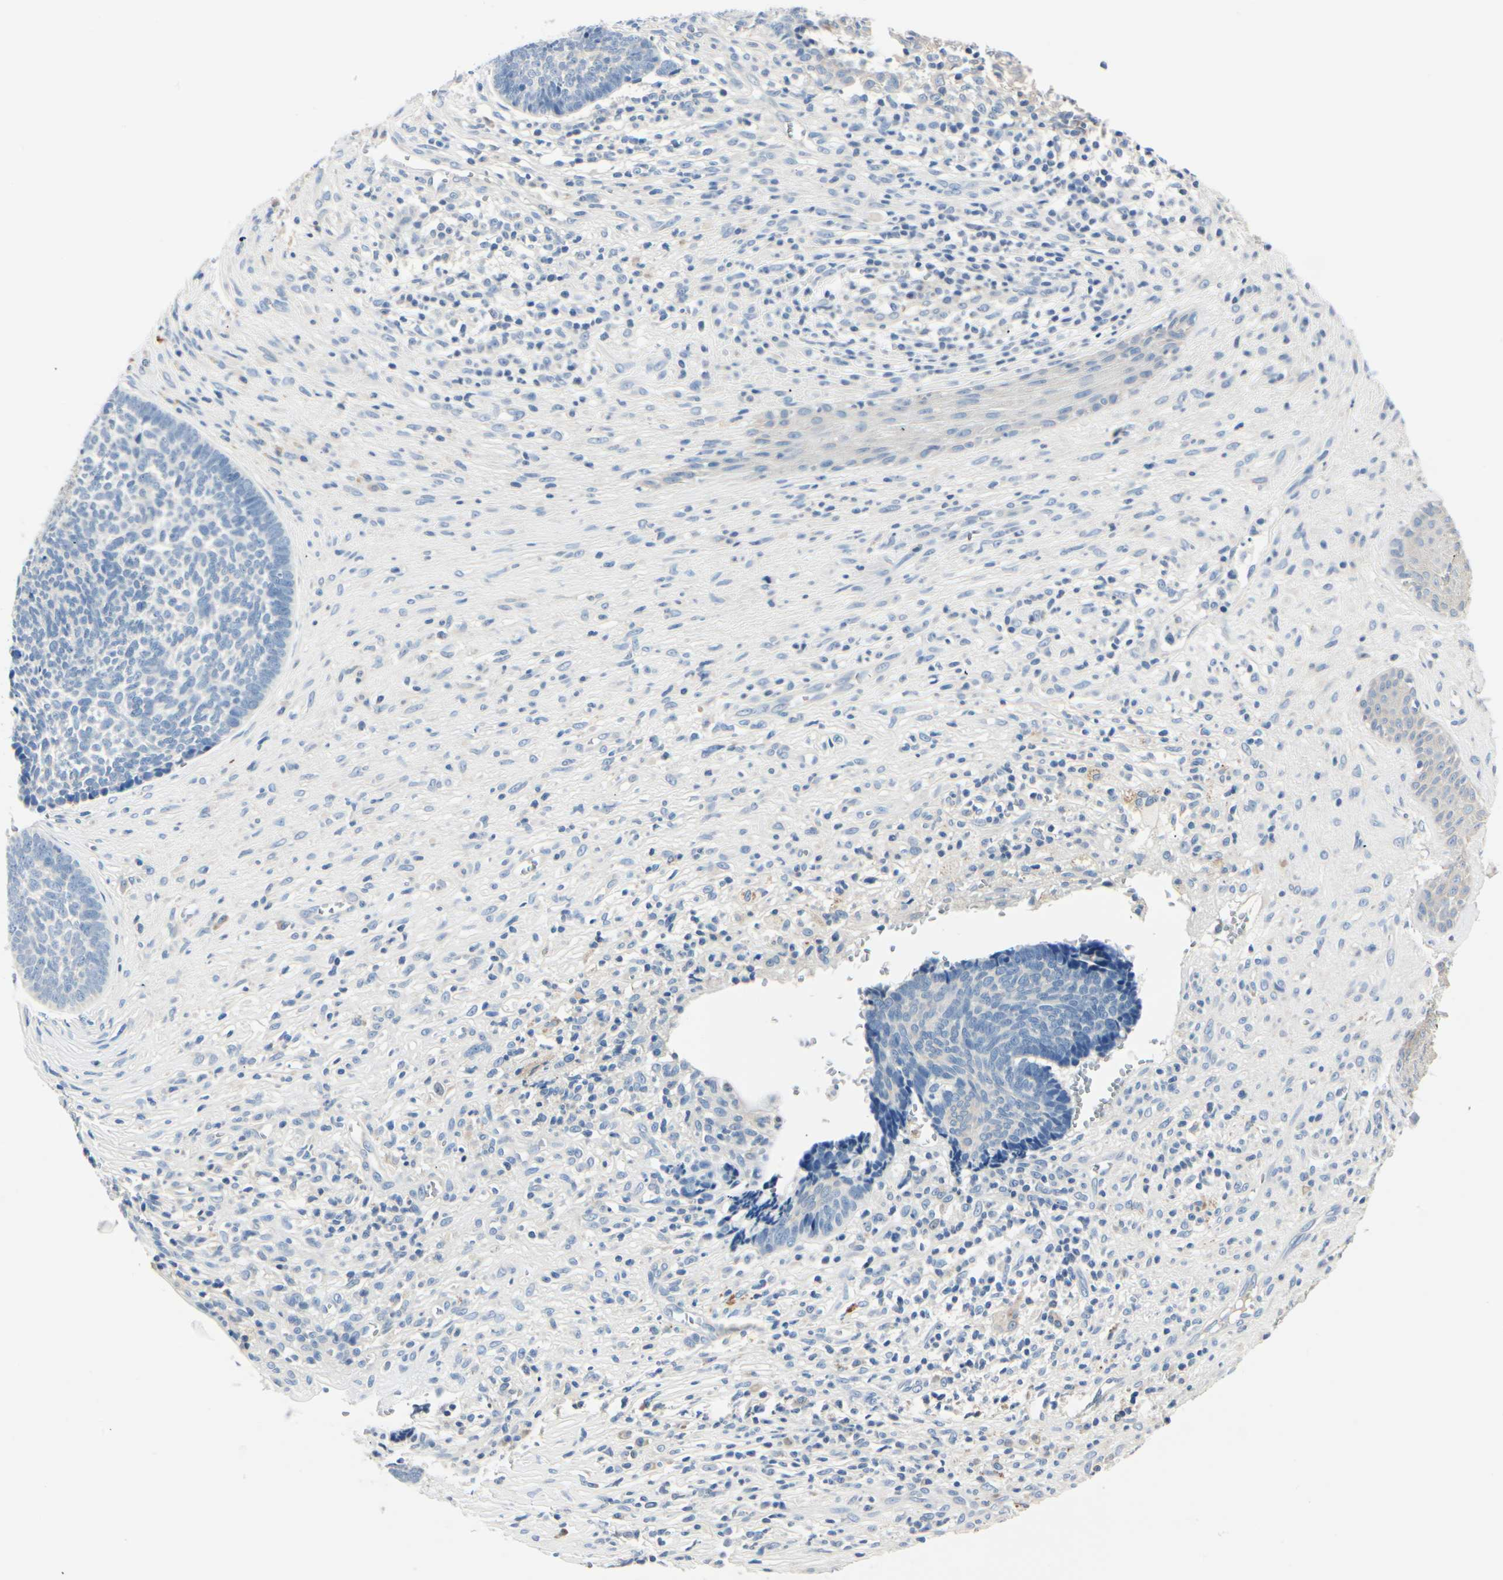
{"staining": {"intensity": "negative", "quantity": "none", "location": "none"}, "tissue": "skin cancer", "cell_type": "Tumor cells", "image_type": "cancer", "snomed": [{"axis": "morphology", "description": "Basal cell carcinoma"}, {"axis": "topography", "description": "Skin"}], "caption": "Skin basal cell carcinoma was stained to show a protein in brown. There is no significant expression in tumor cells. (Brightfield microscopy of DAB IHC at high magnification).", "gene": "TGFBR3", "patient": {"sex": "male", "age": 84}}